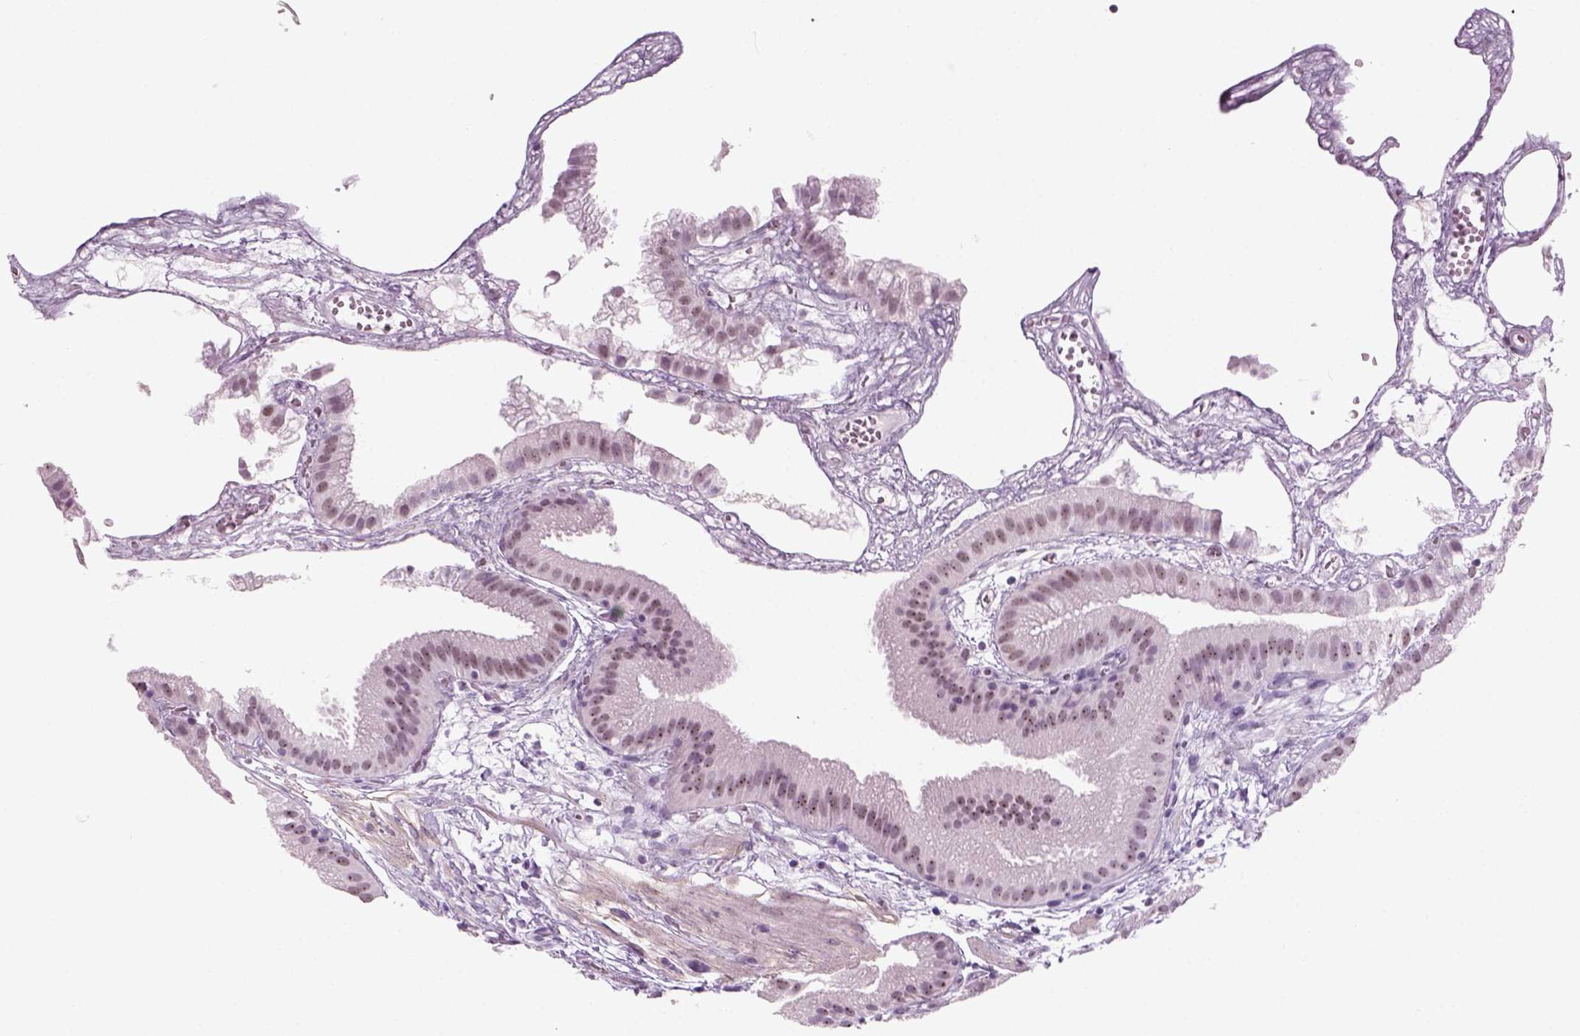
{"staining": {"intensity": "weak", "quantity": ">75%", "location": "nuclear"}, "tissue": "gallbladder", "cell_type": "Glandular cells", "image_type": "normal", "snomed": [{"axis": "morphology", "description": "Normal tissue, NOS"}, {"axis": "topography", "description": "Gallbladder"}], "caption": "IHC of benign gallbladder displays low levels of weak nuclear expression in about >75% of glandular cells. (Stains: DAB (3,3'-diaminobenzidine) in brown, nuclei in blue, Microscopy: brightfield microscopy at high magnification).", "gene": "ZNF865", "patient": {"sex": "female", "age": 63}}